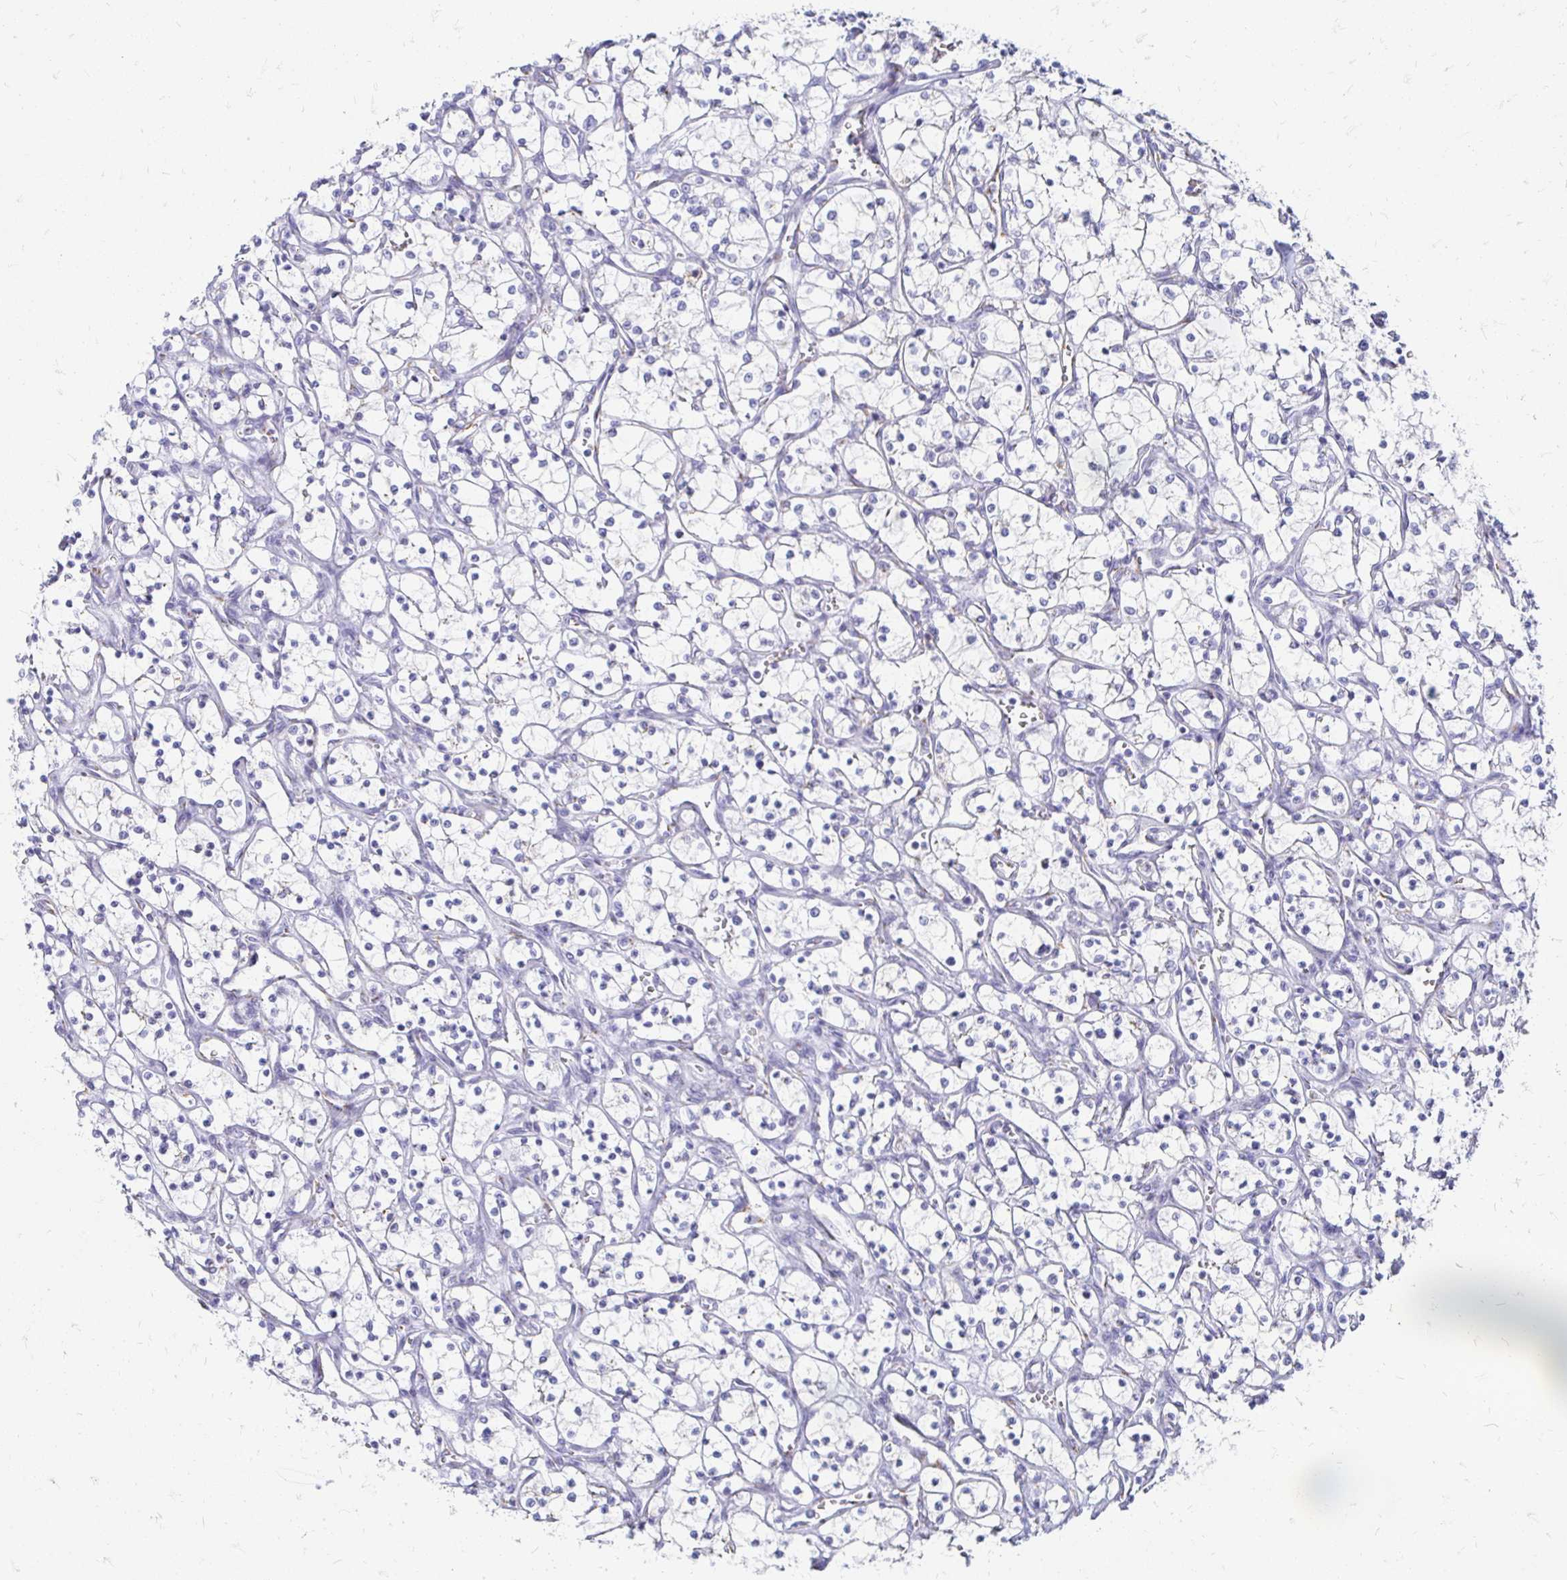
{"staining": {"intensity": "negative", "quantity": "none", "location": "none"}, "tissue": "renal cancer", "cell_type": "Tumor cells", "image_type": "cancer", "snomed": [{"axis": "morphology", "description": "Adenocarcinoma, NOS"}, {"axis": "topography", "description": "Kidney"}], "caption": "The image demonstrates no significant expression in tumor cells of renal cancer (adenocarcinoma).", "gene": "PAGE4", "patient": {"sex": "female", "age": 69}}